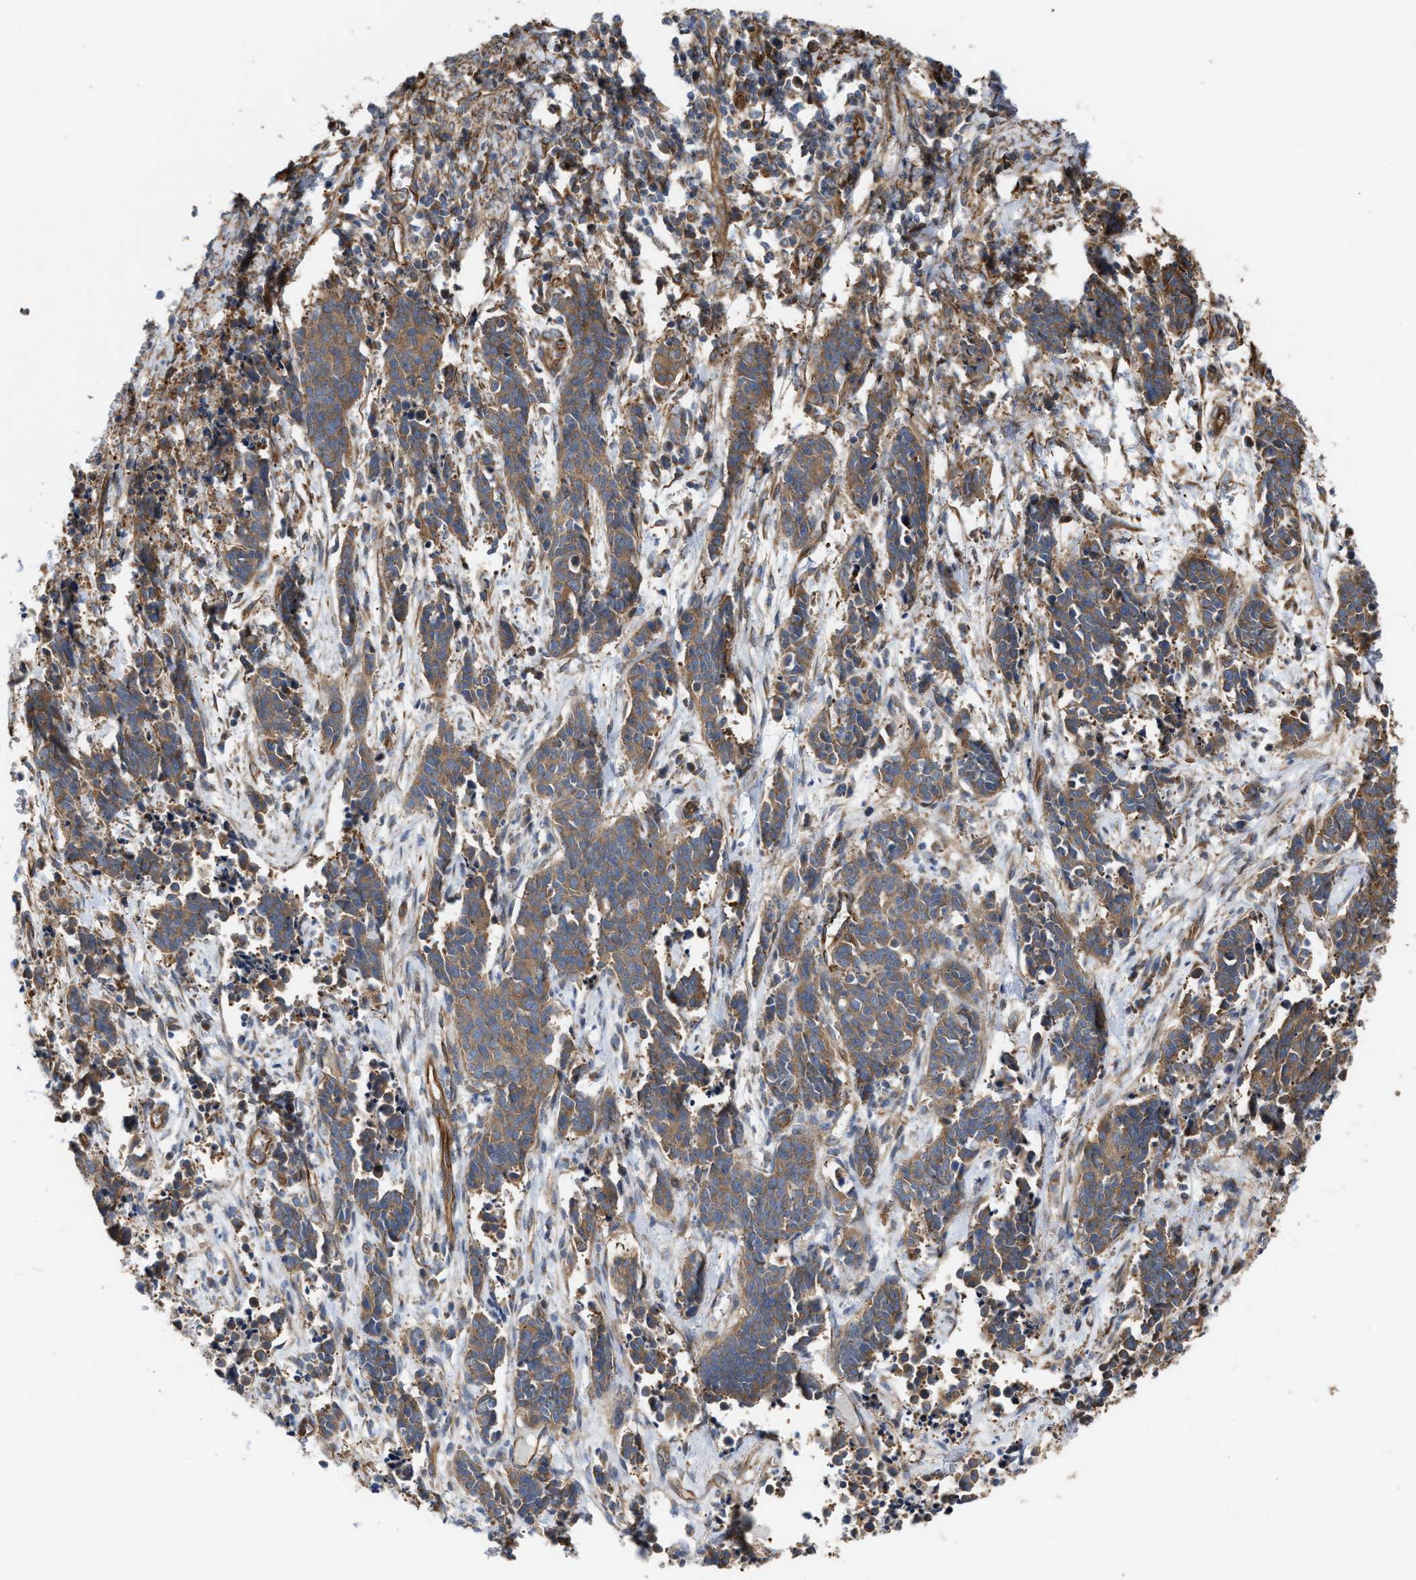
{"staining": {"intensity": "weak", "quantity": ">75%", "location": "cytoplasmic/membranous"}, "tissue": "cervical cancer", "cell_type": "Tumor cells", "image_type": "cancer", "snomed": [{"axis": "morphology", "description": "Squamous cell carcinoma, NOS"}, {"axis": "topography", "description": "Cervix"}], "caption": "A histopathology image of human cervical cancer stained for a protein displays weak cytoplasmic/membranous brown staining in tumor cells.", "gene": "EPS15L1", "patient": {"sex": "female", "age": 35}}